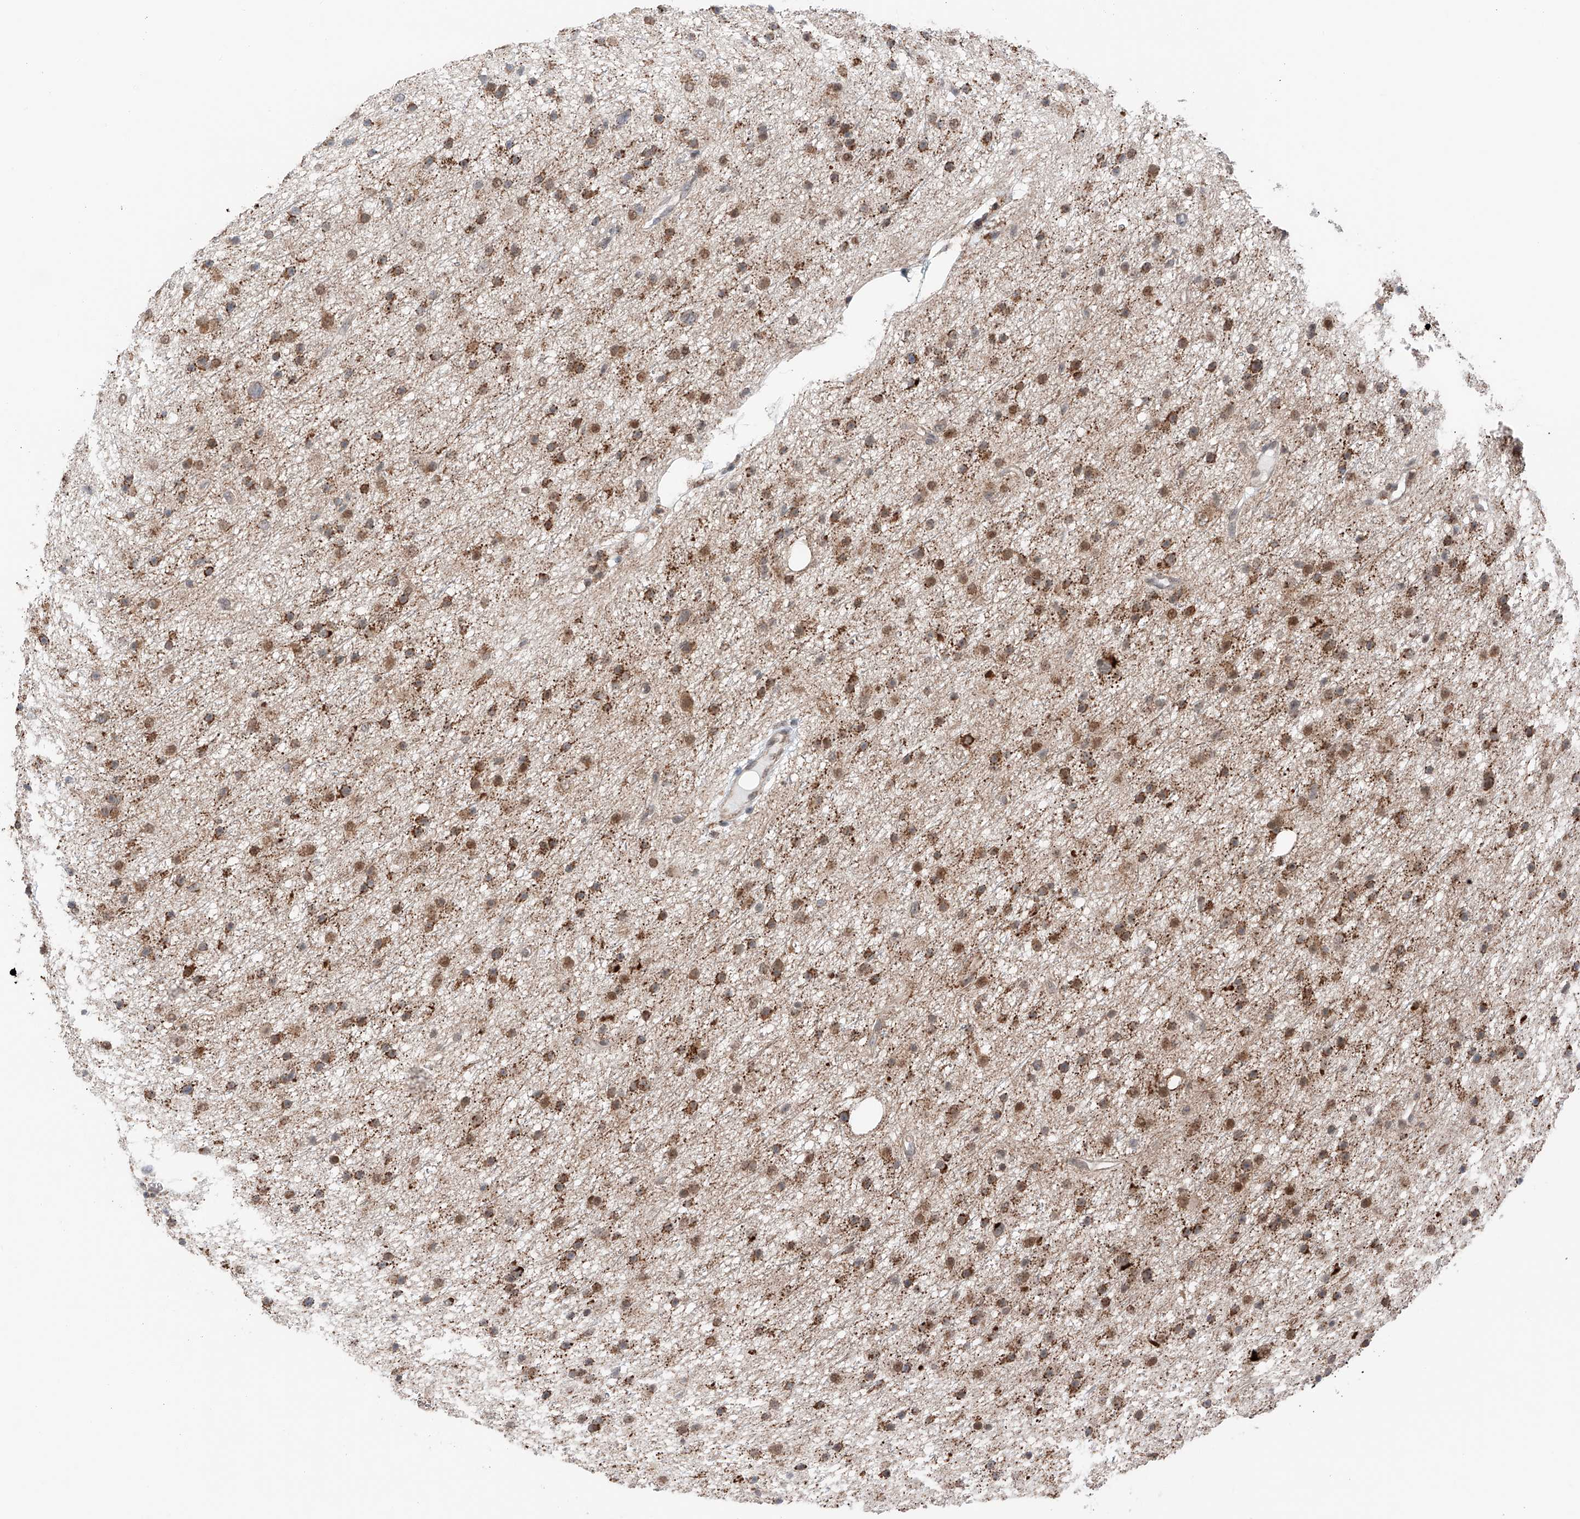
{"staining": {"intensity": "moderate", "quantity": ">75%", "location": "cytoplasmic/membranous"}, "tissue": "glioma", "cell_type": "Tumor cells", "image_type": "cancer", "snomed": [{"axis": "morphology", "description": "Glioma, malignant, Low grade"}, {"axis": "topography", "description": "Cerebral cortex"}], "caption": "Immunohistochemistry (IHC) of glioma shows medium levels of moderate cytoplasmic/membranous staining in about >75% of tumor cells.", "gene": "ZSCAN29", "patient": {"sex": "female", "age": 39}}